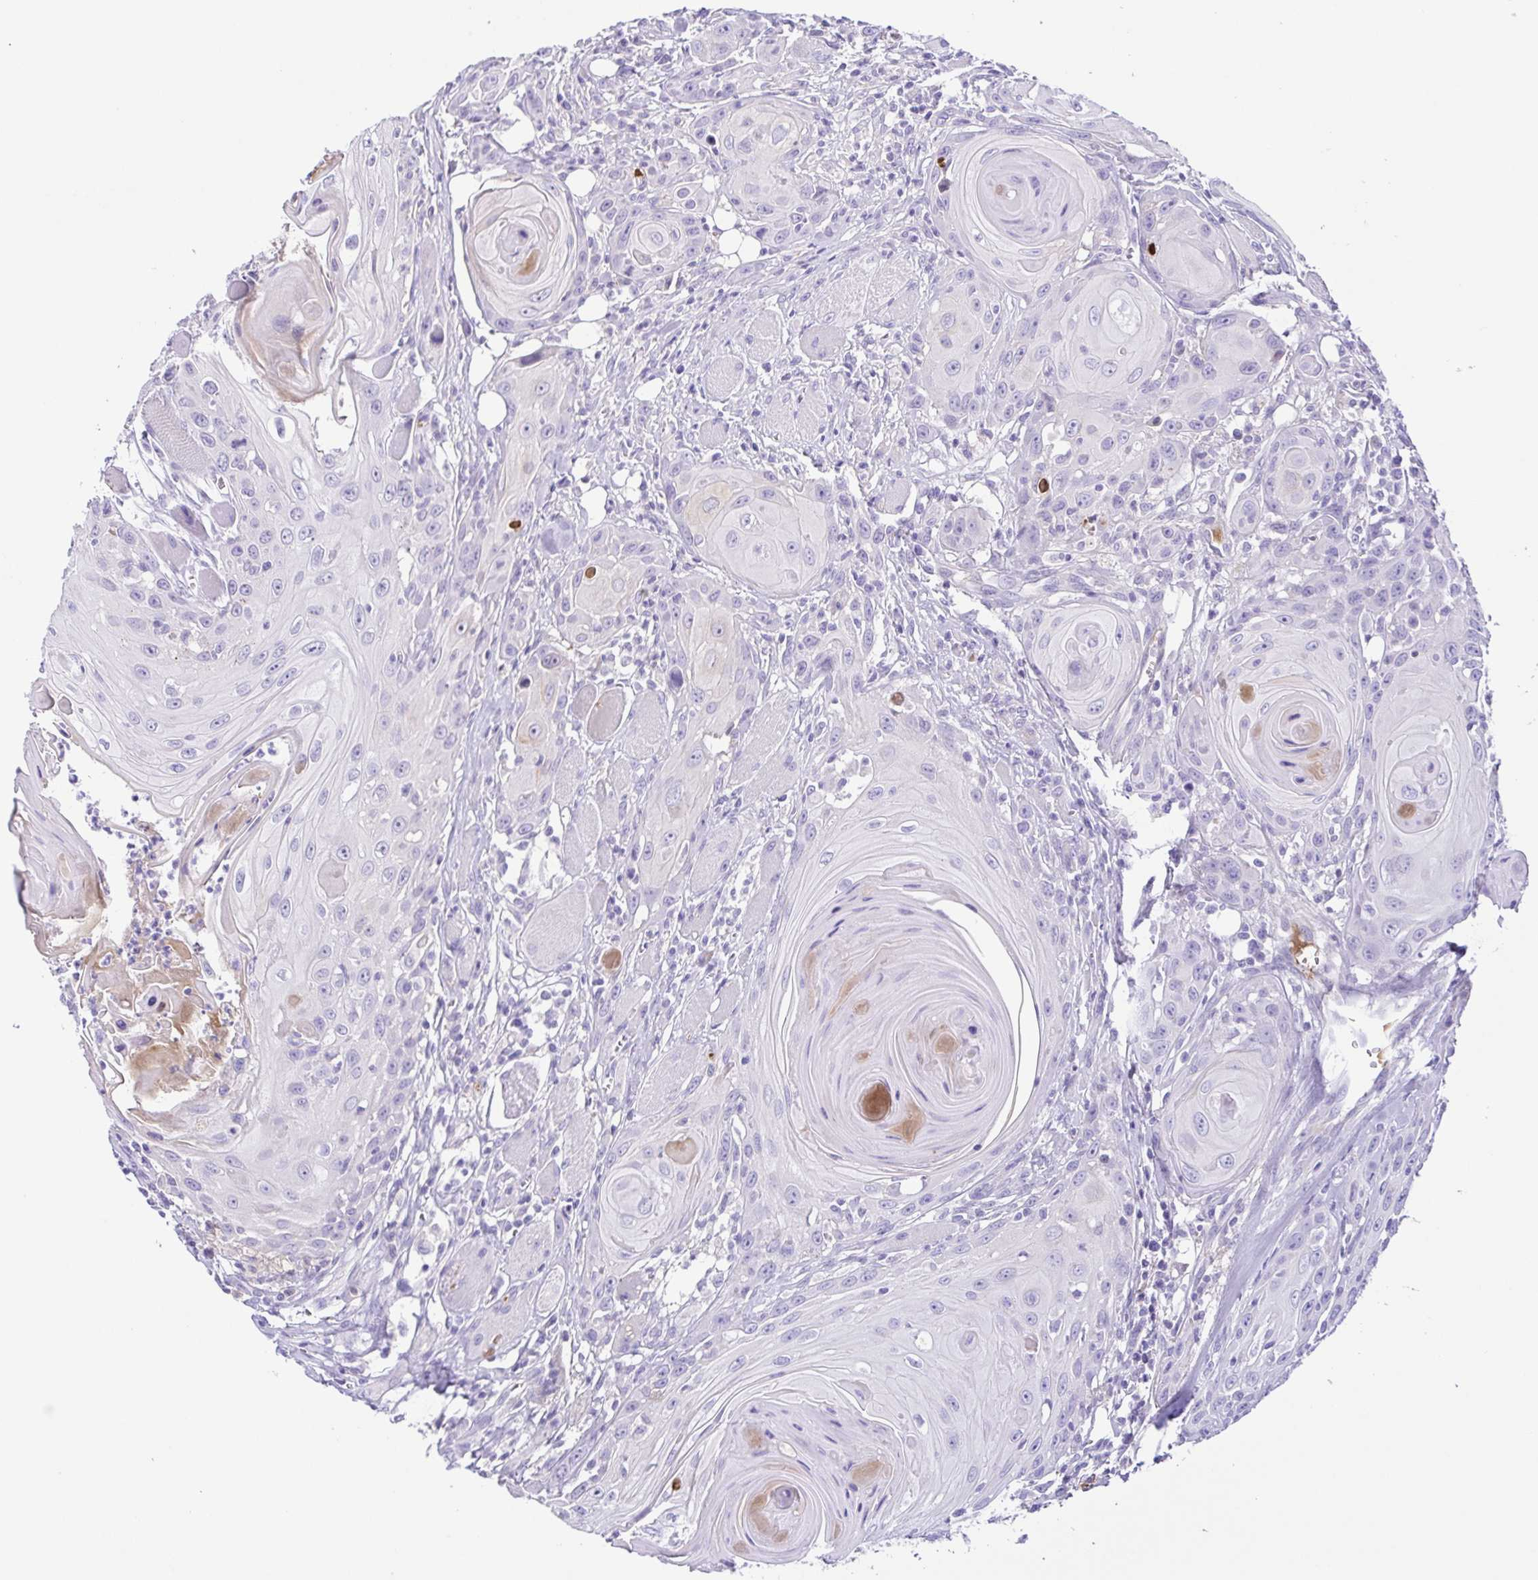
{"staining": {"intensity": "negative", "quantity": "none", "location": "none"}, "tissue": "head and neck cancer", "cell_type": "Tumor cells", "image_type": "cancer", "snomed": [{"axis": "morphology", "description": "Squamous cell carcinoma, NOS"}, {"axis": "topography", "description": "Head-Neck"}], "caption": "Head and neck cancer (squamous cell carcinoma) was stained to show a protein in brown. There is no significant positivity in tumor cells. The staining was performed using DAB (3,3'-diaminobenzidine) to visualize the protein expression in brown, while the nuclei were stained in blue with hematoxylin (Magnification: 20x).", "gene": "IGFL1", "patient": {"sex": "female", "age": 80}}